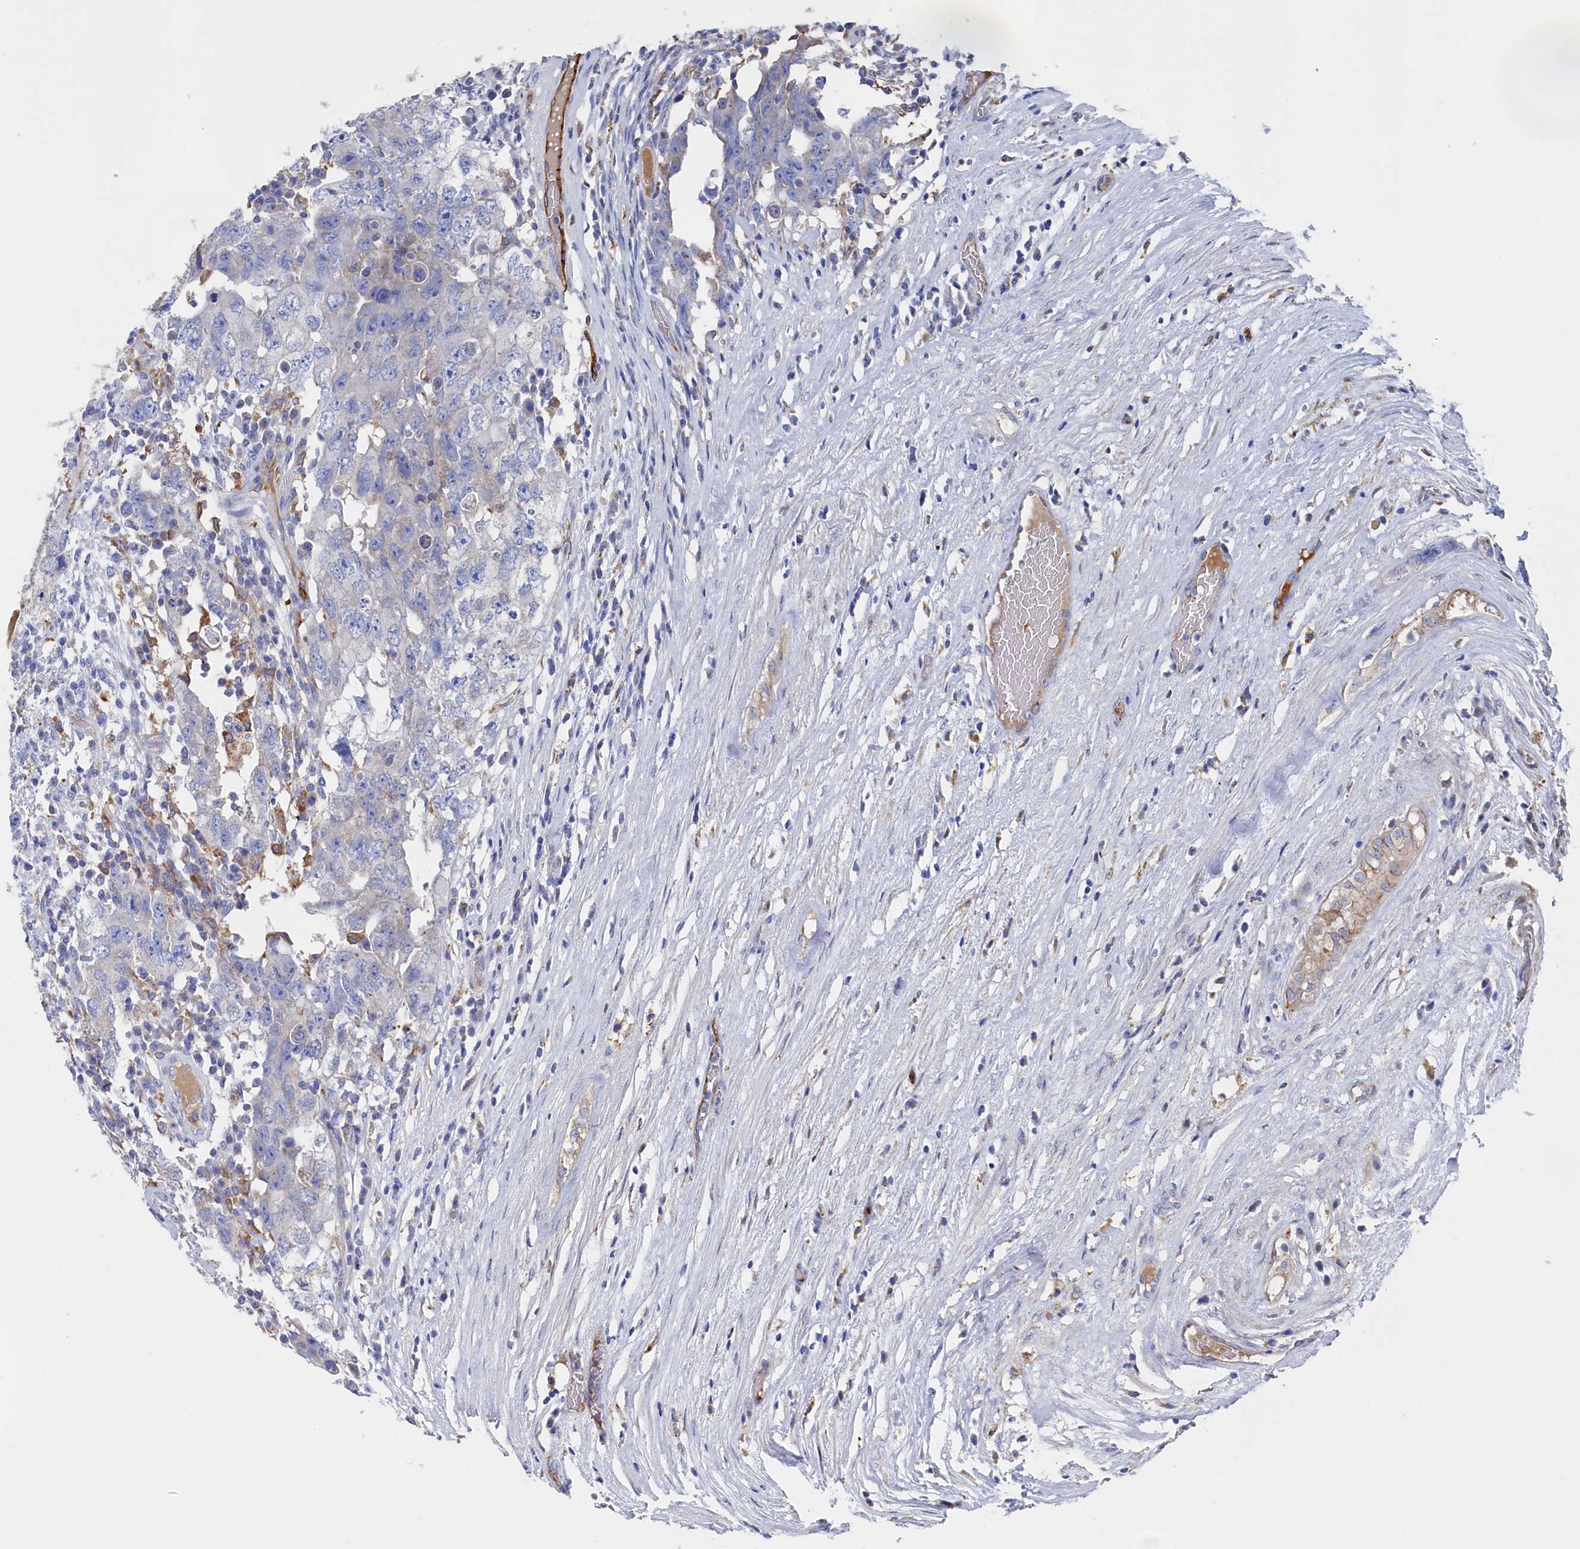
{"staining": {"intensity": "negative", "quantity": "none", "location": "none"}, "tissue": "testis cancer", "cell_type": "Tumor cells", "image_type": "cancer", "snomed": [{"axis": "morphology", "description": "Carcinoma, Embryonal, NOS"}, {"axis": "topography", "description": "Testis"}], "caption": "Immunohistochemistry (IHC) image of neoplastic tissue: embryonal carcinoma (testis) stained with DAB displays no significant protein staining in tumor cells.", "gene": "C12orf73", "patient": {"sex": "male", "age": 26}}